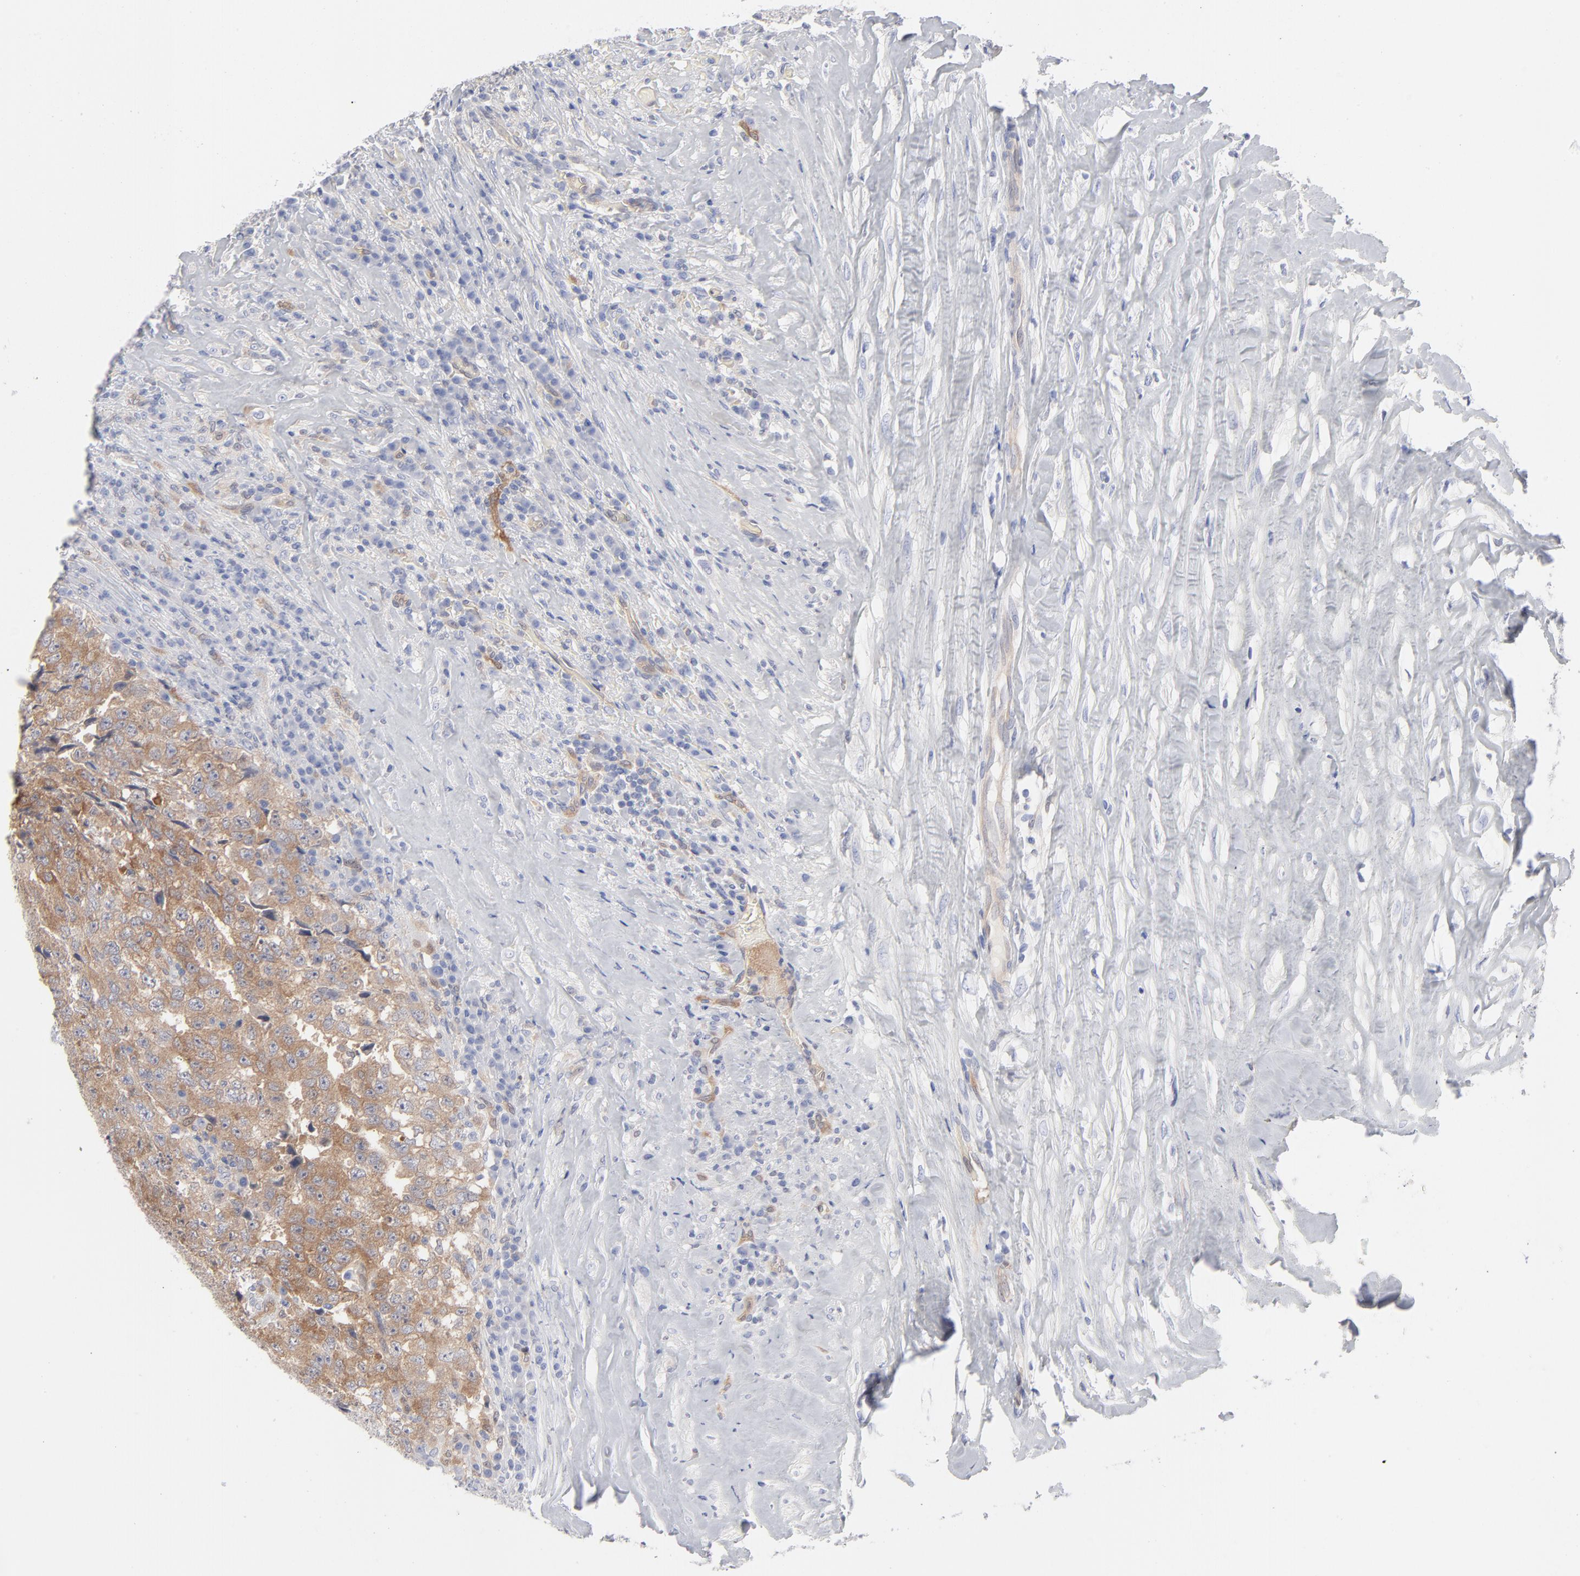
{"staining": {"intensity": "moderate", "quantity": ">75%", "location": "cytoplasmic/membranous"}, "tissue": "testis cancer", "cell_type": "Tumor cells", "image_type": "cancer", "snomed": [{"axis": "morphology", "description": "Necrosis, NOS"}, {"axis": "morphology", "description": "Carcinoma, Embryonal, NOS"}, {"axis": "topography", "description": "Testis"}], "caption": "DAB (3,3'-diaminobenzidine) immunohistochemical staining of human testis cancer demonstrates moderate cytoplasmic/membranous protein positivity in about >75% of tumor cells. (DAB (3,3'-diaminobenzidine) IHC with brightfield microscopy, high magnification).", "gene": "ARRB1", "patient": {"sex": "male", "age": 19}}